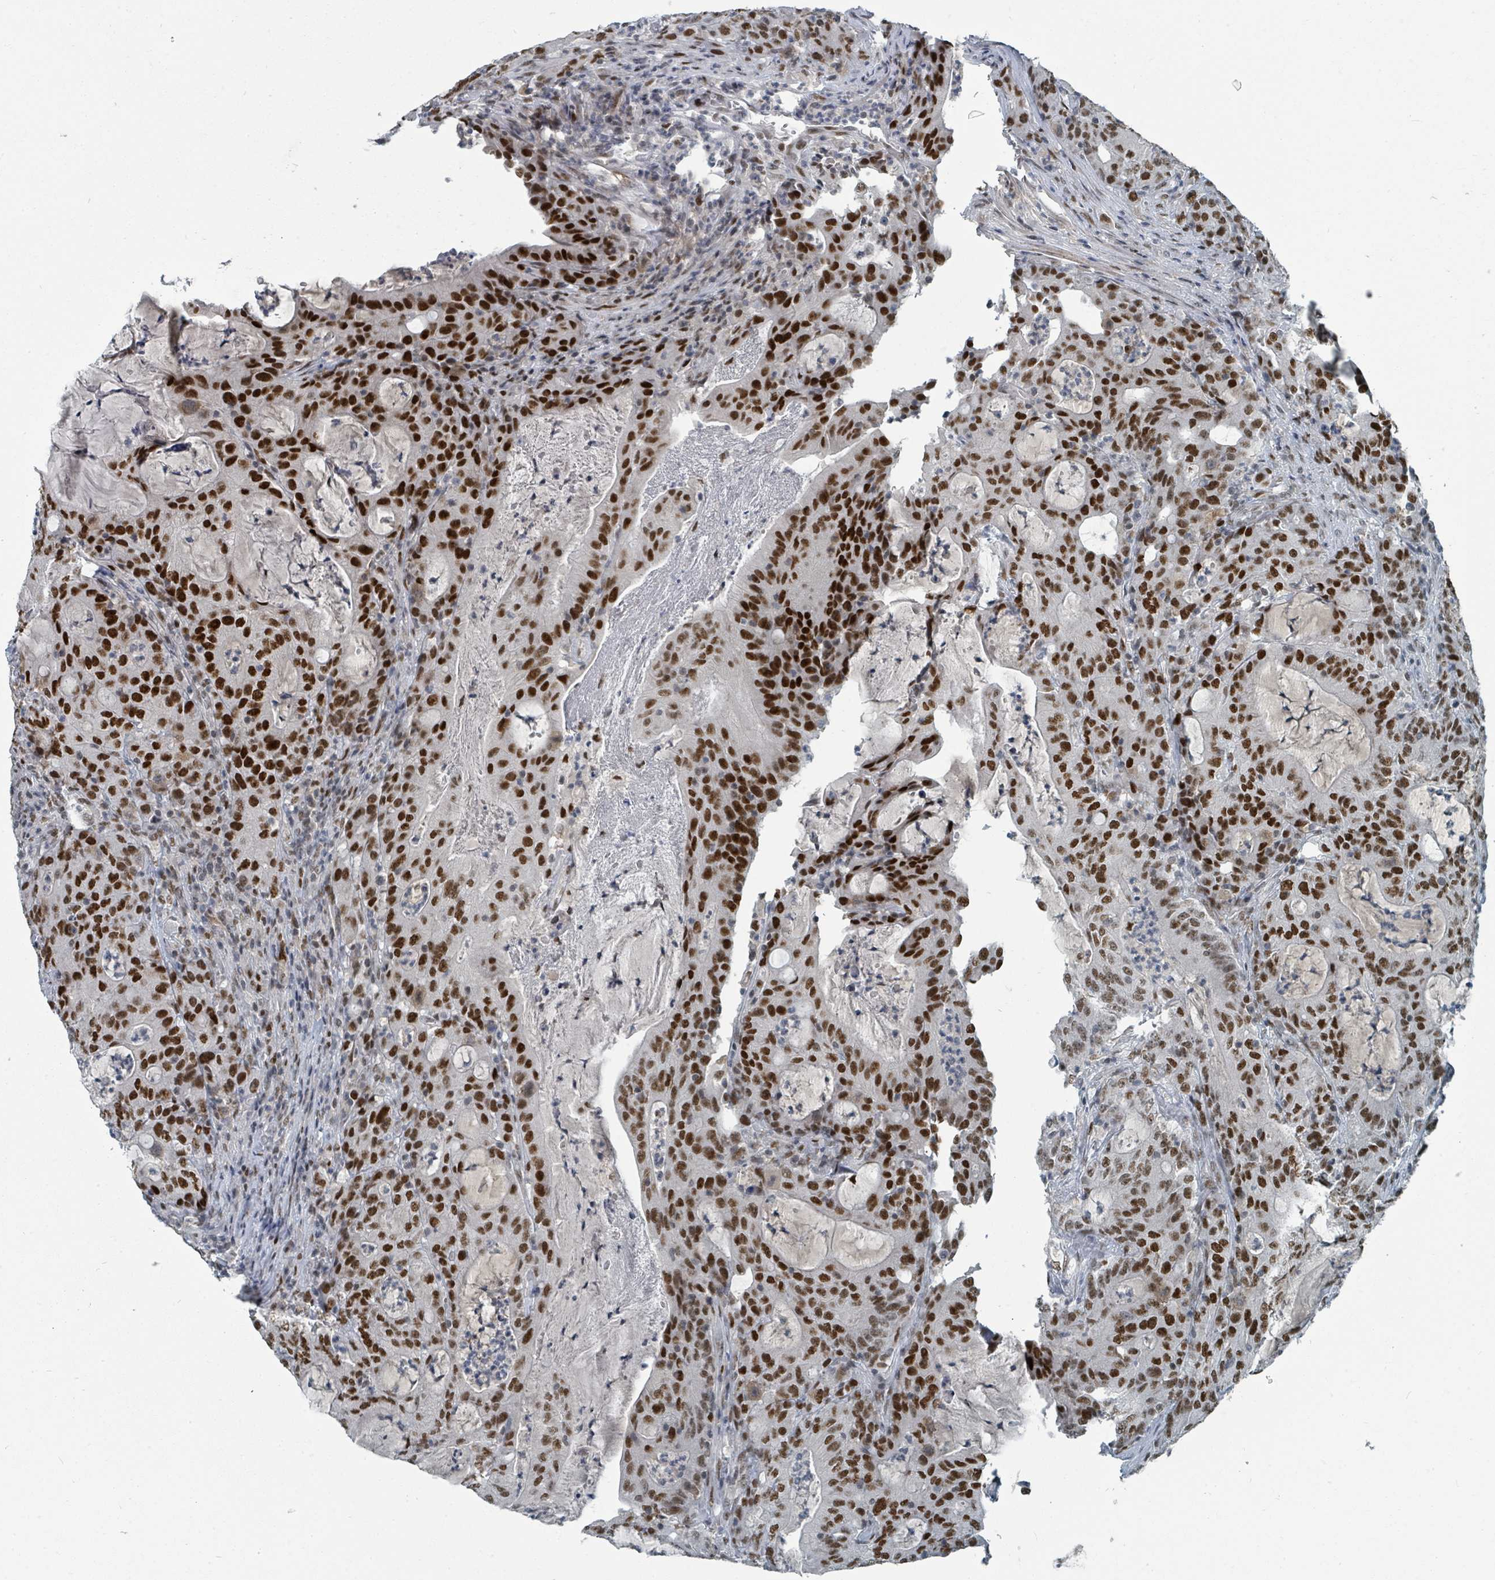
{"staining": {"intensity": "strong", "quantity": ">75%", "location": "nuclear"}, "tissue": "colorectal cancer", "cell_type": "Tumor cells", "image_type": "cancer", "snomed": [{"axis": "morphology", "description": "Adenocarcinoma, NOS"}, {"axis": "topography", "description": "Colon"}], "caption": "Protein staining by IHC exhibits strong nuclear staining in about >75% of tumor cells in colorectal cancer.", "gene": "UCK1", "patient": {"sex": "male", "age": 83}}